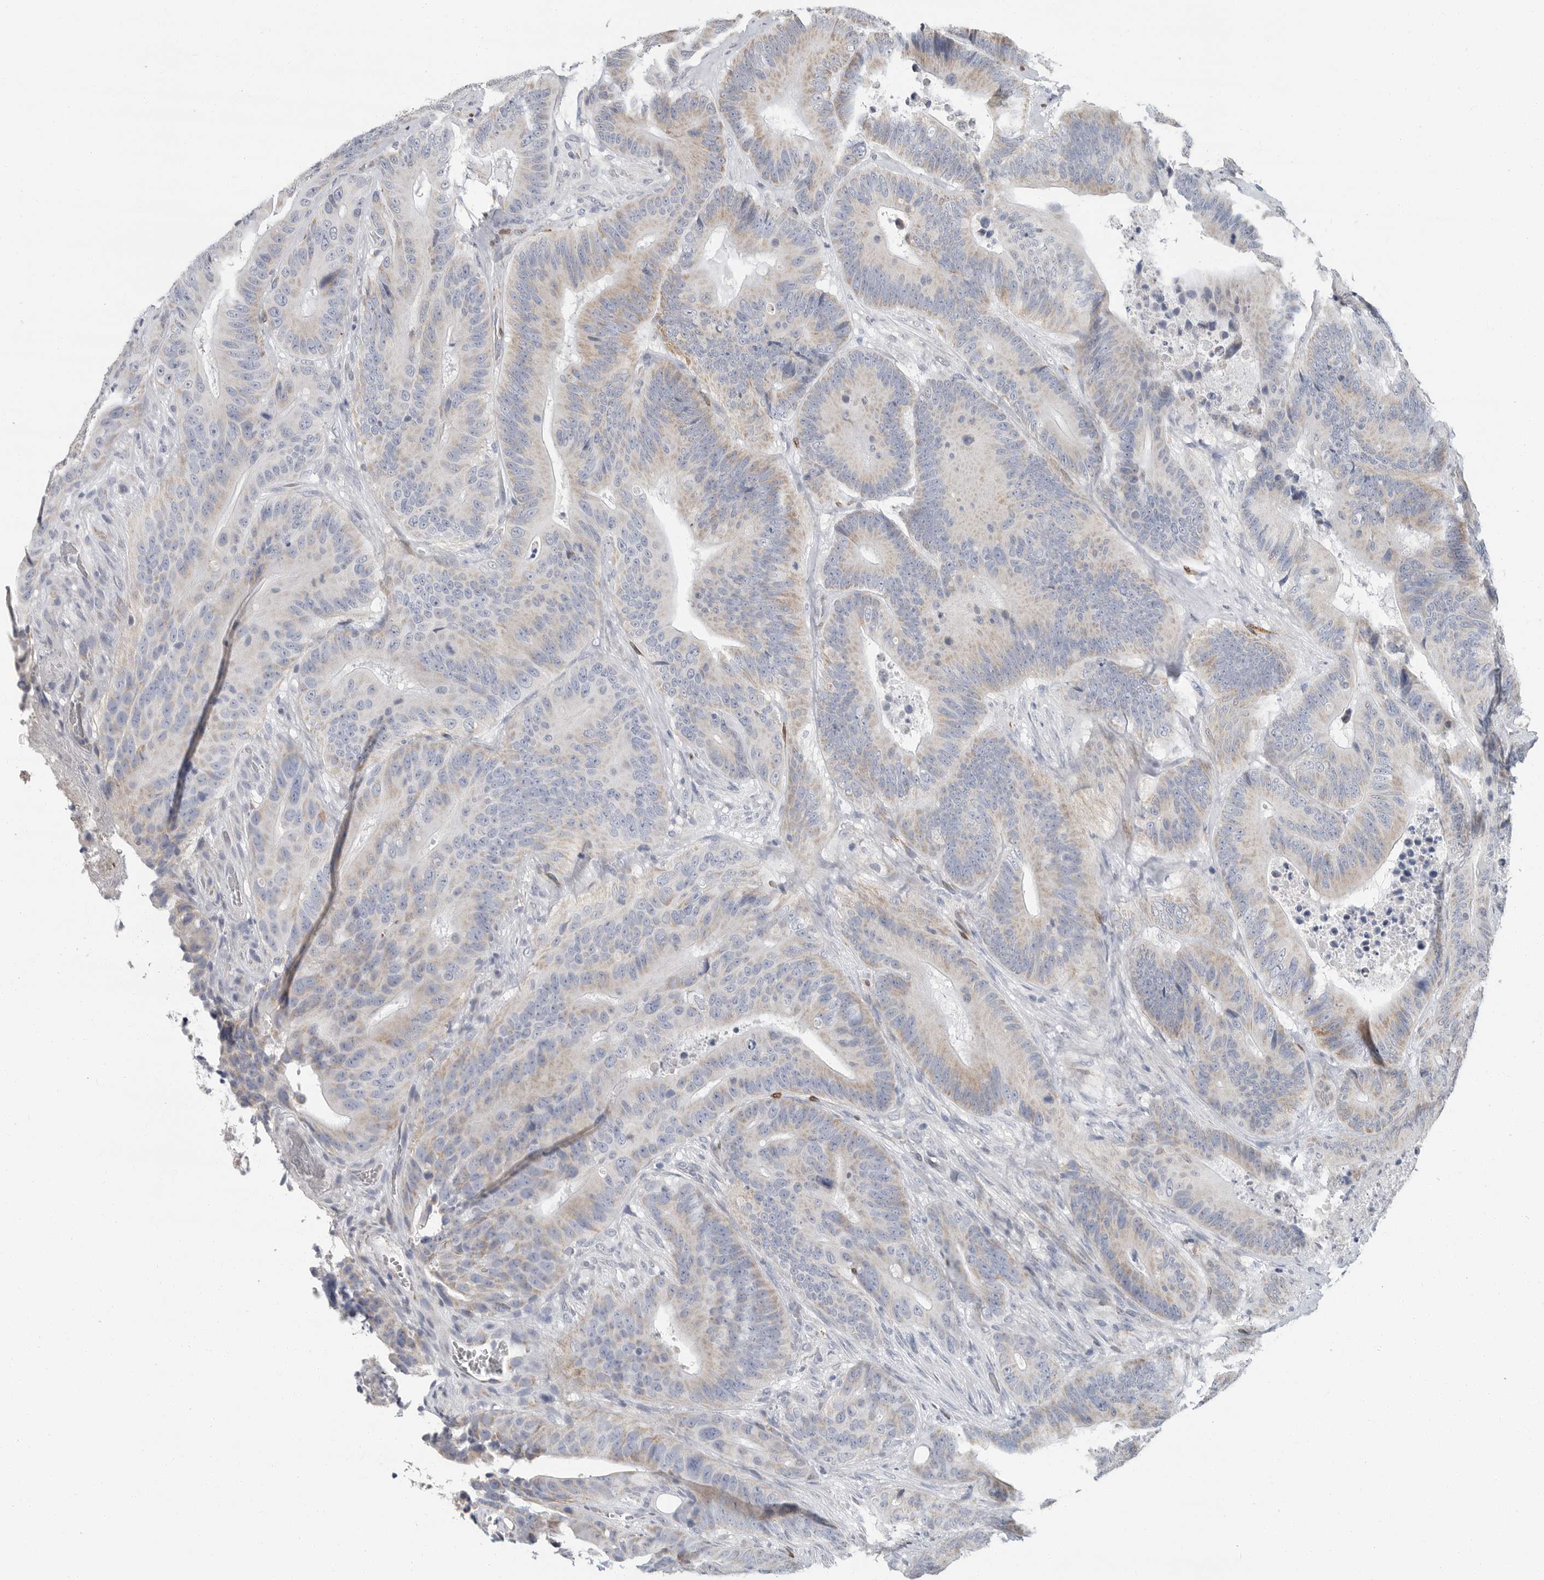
{"staining": {"intensity": "weak", "quantity": "25%-75%", "location": "cytoplasmic/membranous"}, "tissue": "colorectal cancer", "cell_type": "Tumor cells", "image_type": "cancer", "snomed": [{"axis": "morphology", "description": "Adenocarcinoma, NOS"}, {"axis": "topography", "description": "Colon"}], "caption": "The histopathology image shows immunohistochemical staining of colorectal cancer (adenocarcinoma). There is weak cytoplasmic/membranous staining is seen in approximately 25%-75% of tumor cells.", "gene": "PLN", "patient": {"sex": "male", "age": 83}}